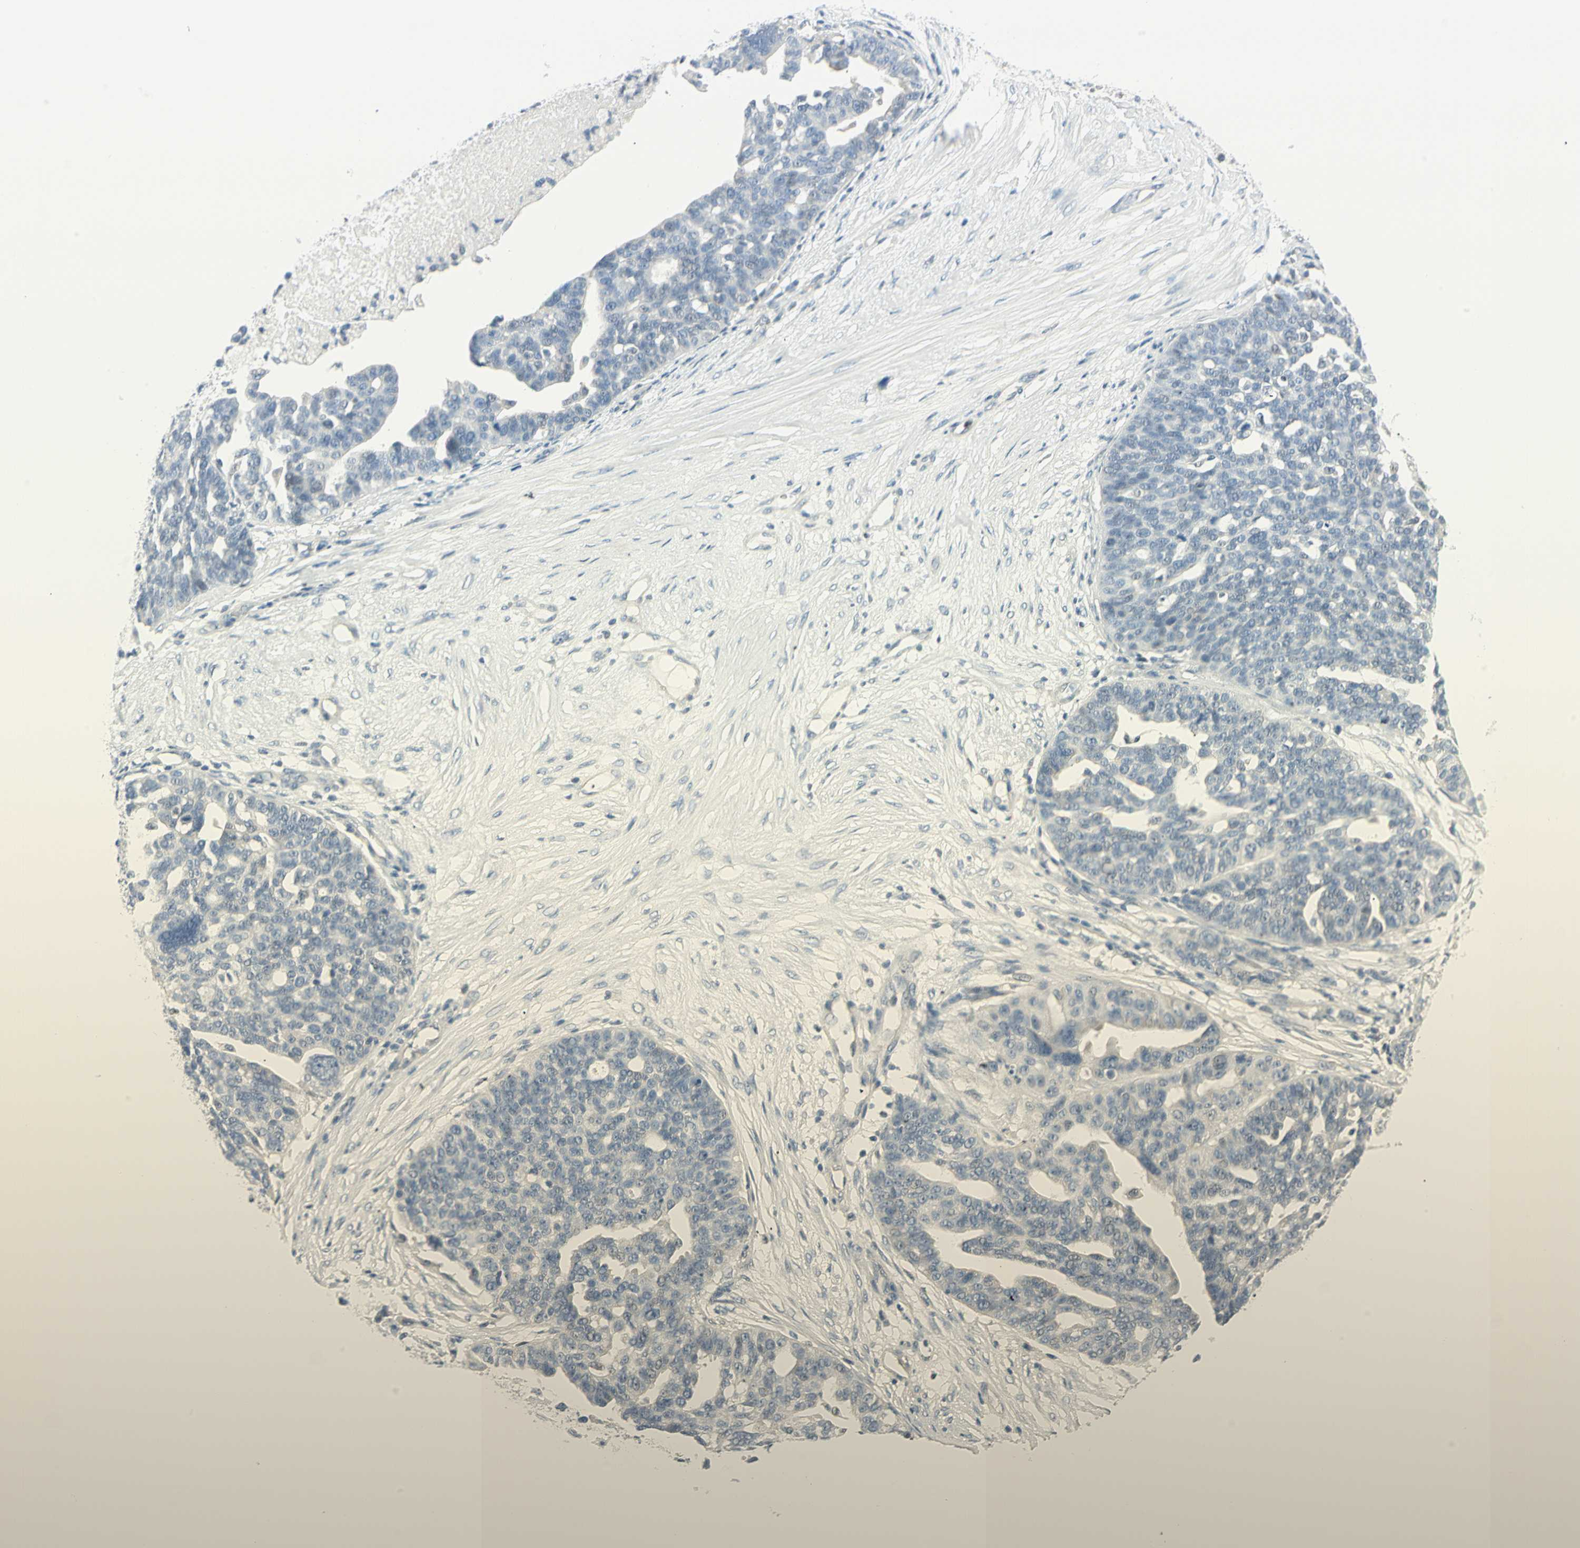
{"staining": {"intensity": "negative", "quantity": "none", "location": "none"}, "tissue": "ovarian cancer", "cell_type": "Tumor cells", "image_type": "cancer", "snomed": [{"axis": "morphology", "description": "Cystadenocarcinoma, serous, NOS"}, {"axis": "topography", "description": "Ovary"}], "caption": "Ovarian cancer stained for a protein using immunohistochemistry (IHC) demonstrates no positivity tumor cells.", "gene": "MLLT10", "patient": {"sex": "female", "age": 59}}